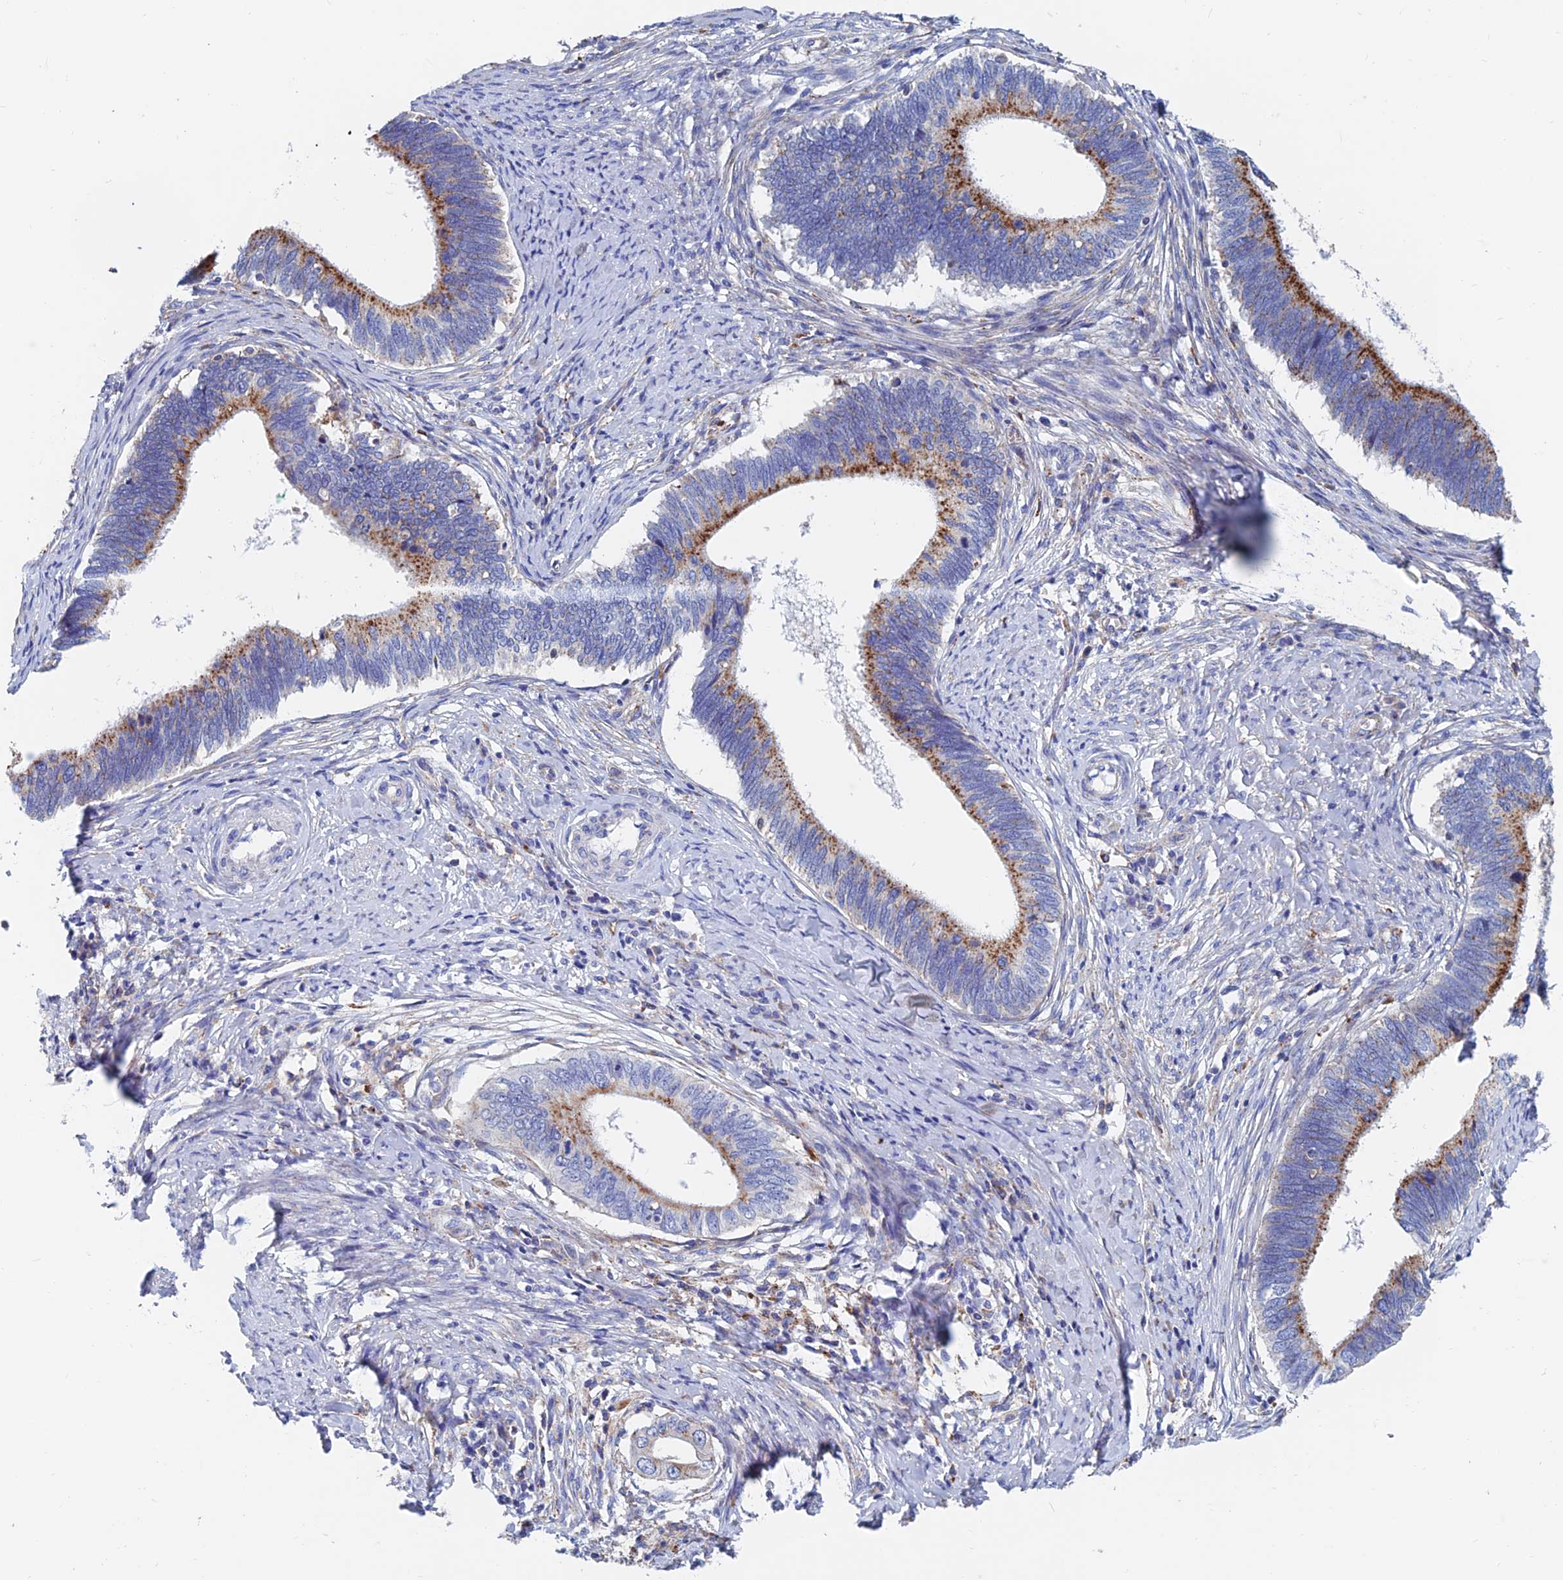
{"staining": {"intensity": "strong", "quantity": "25%-75%", "location": "cytoplasmic/membranous"}, "tissue": "cervical cancer", "cell_type": "Tumor cells", "image_type": "cancer", "snomed": [{"axis": "morphology", "description": "Adenocarcinoma, NOS"}, {"axis": "topography", "description": "Cervix"}], "caption": "Immunohistochemistry (IHC) micrograph of neoplastic tissue: adenocarcinoma (cervical) stained using immunohistochemistry (IHC) displays high levels of strong protein expression localized specifically in the cytoplasmic/membranous of tumor cells, appearing as a cytoplasmic/membranous brown color.", "gene": "SPNS1", "patient": {"sex": "female", "age": 42}}